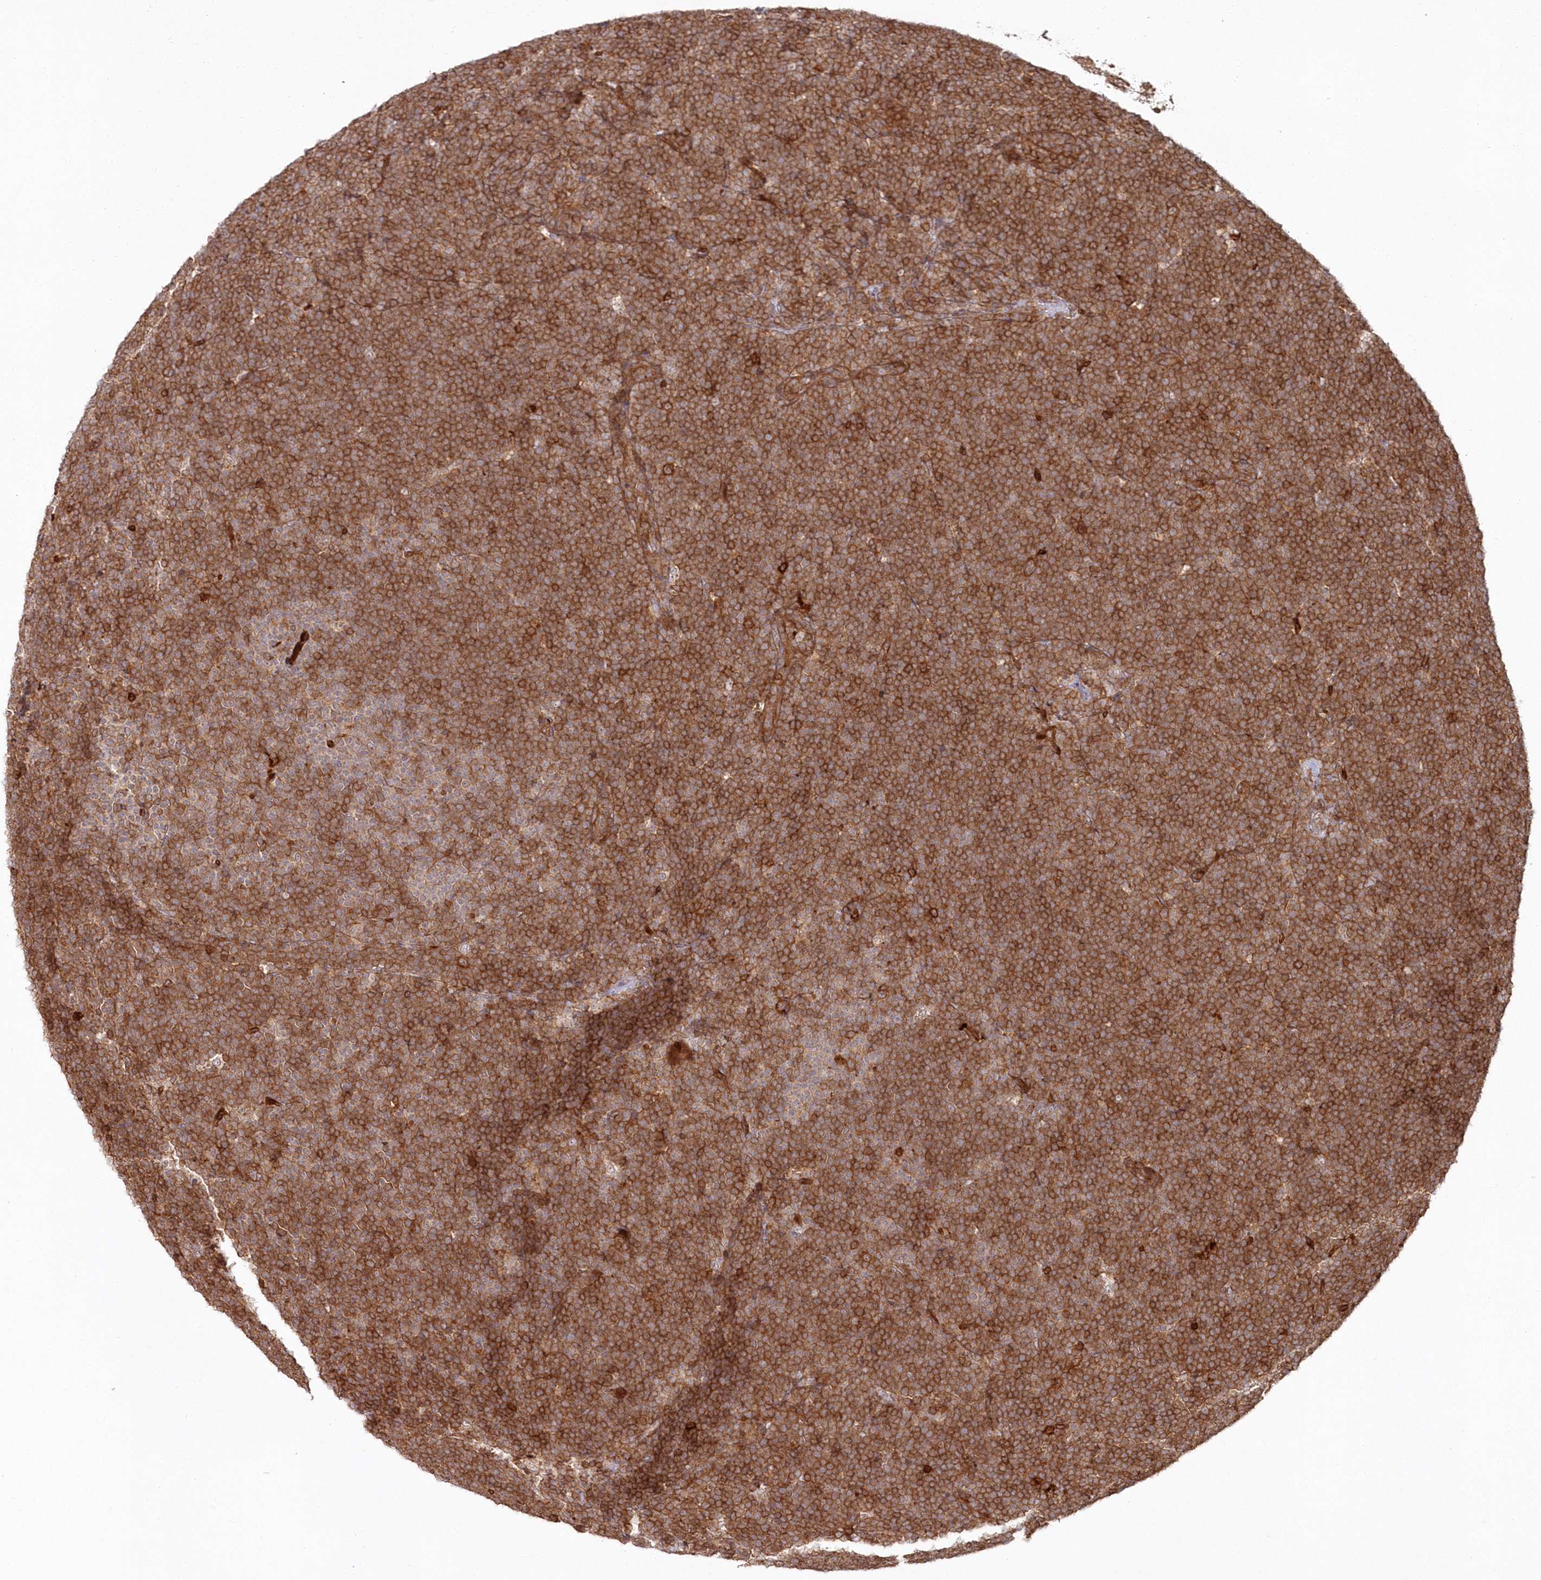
{"staining": {"intensity": "strong", "quantity": ">75%", "location": "cytoplasmic/membranous"}, "tissue": "lymphoma", "cell_type": "Tumor cells", "image_type": "cancer", "snomed": [{"axis": "morphology", "description": "Malignant lymphoma, non-Hodgkin's type, High grade"}, {"axis": "topography", "description": "Lymph node"}], "caption": "Brown immunohistochemical staining in high-grade malignant lymphoma, non-Hodgkin's type displays strong cytoplasmic/membranous staining in approximately >75% of tumor cells.", "gene": "RGCC", "patient": {"sex": "male", "age": 13}}